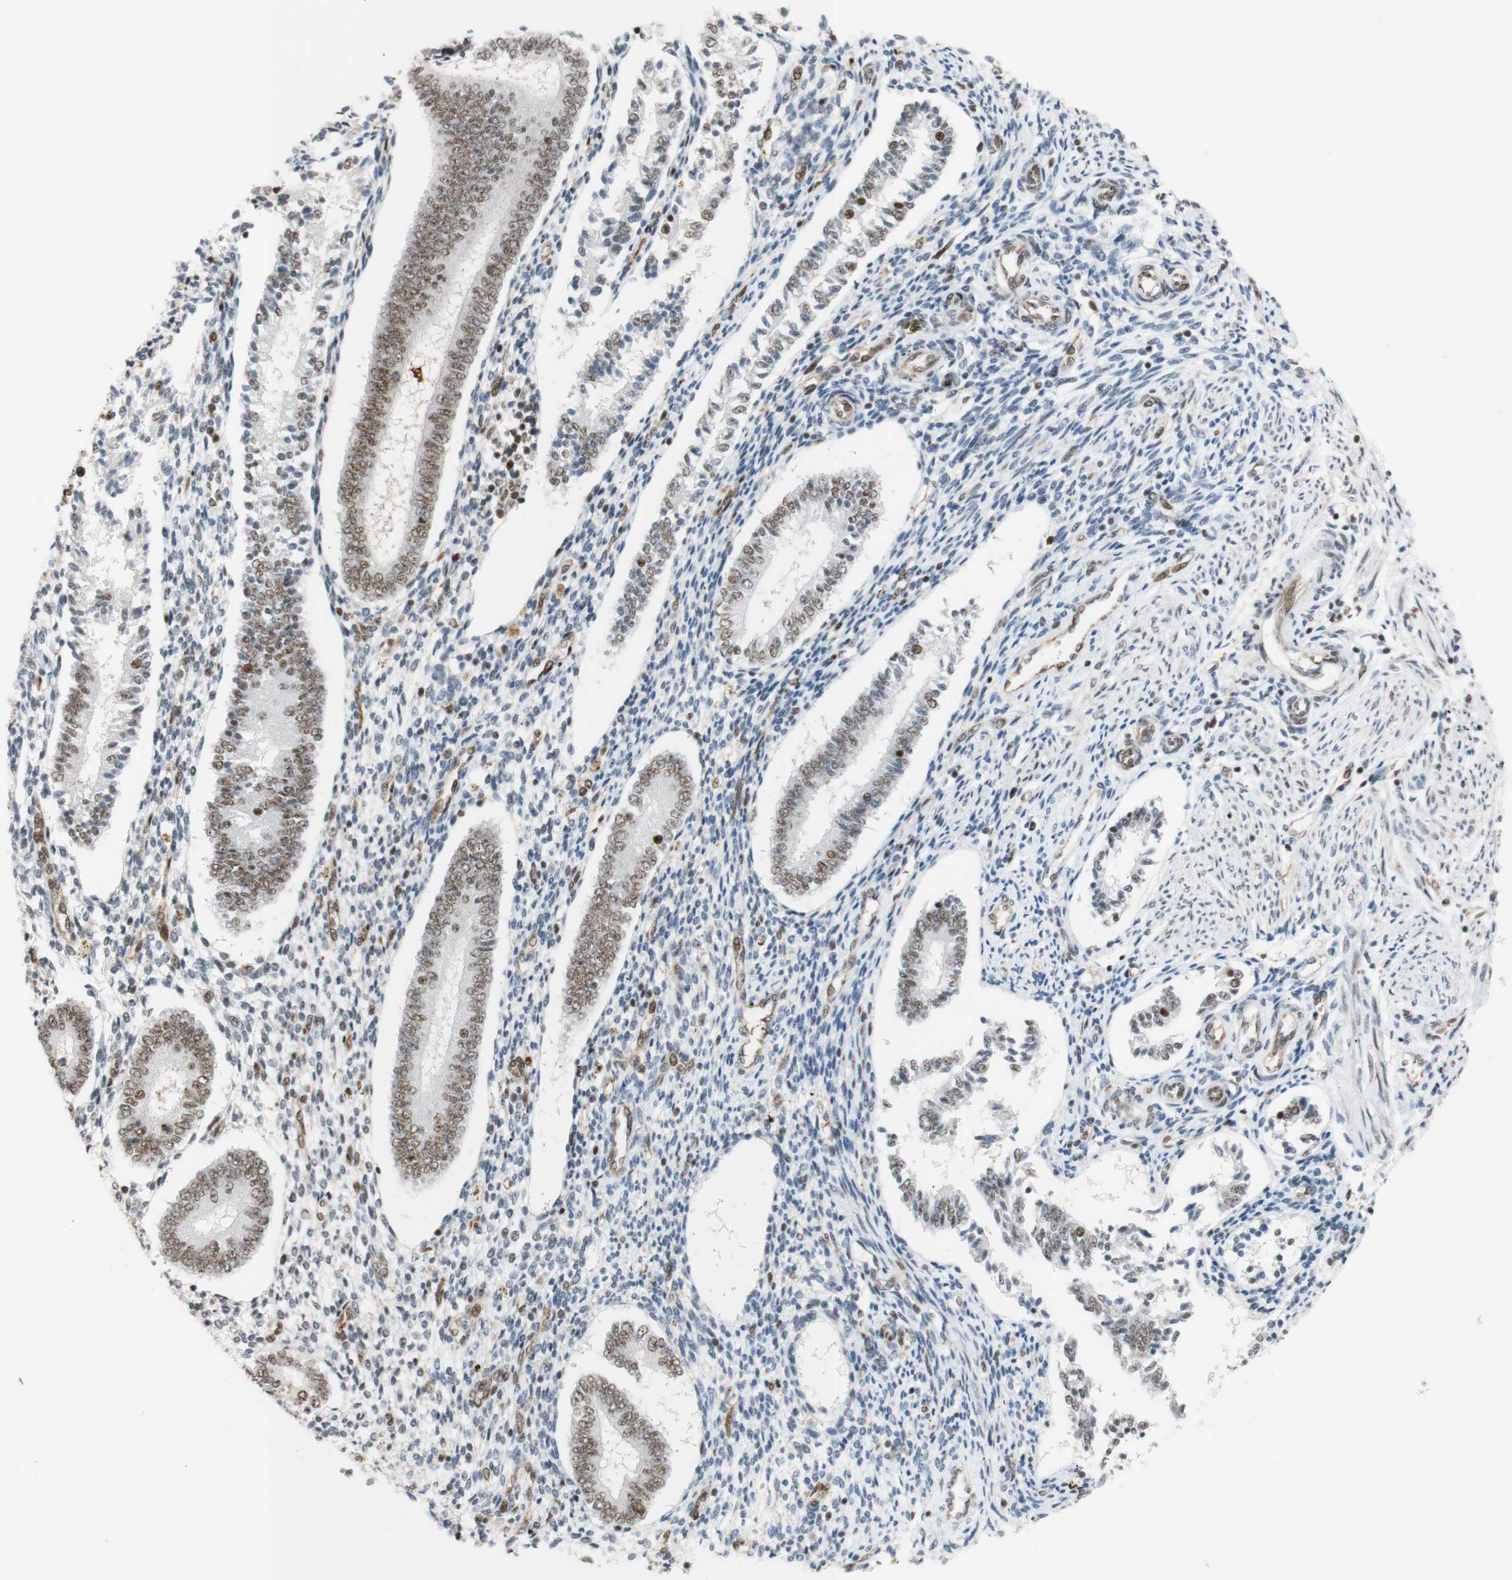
{"staining": {"intensity": "negative", "quantity": "none", "location": "none"}, "tissue": "endometrium", "cell_type": "Cells in endometrial stroma", "image_type": "normal", "snomed": [{"axis": "morphology", "description": "Normal tissue, NOS"}, {"axis": "topography", "description": "Endometrium"}], "caption": "The immunohistochemistry (IHC) micrograph has no significant positivity in cells in endometrial stroma of endometrium.", "gene": "SAP18", "patient": {"sex": "female", "age": 42}}